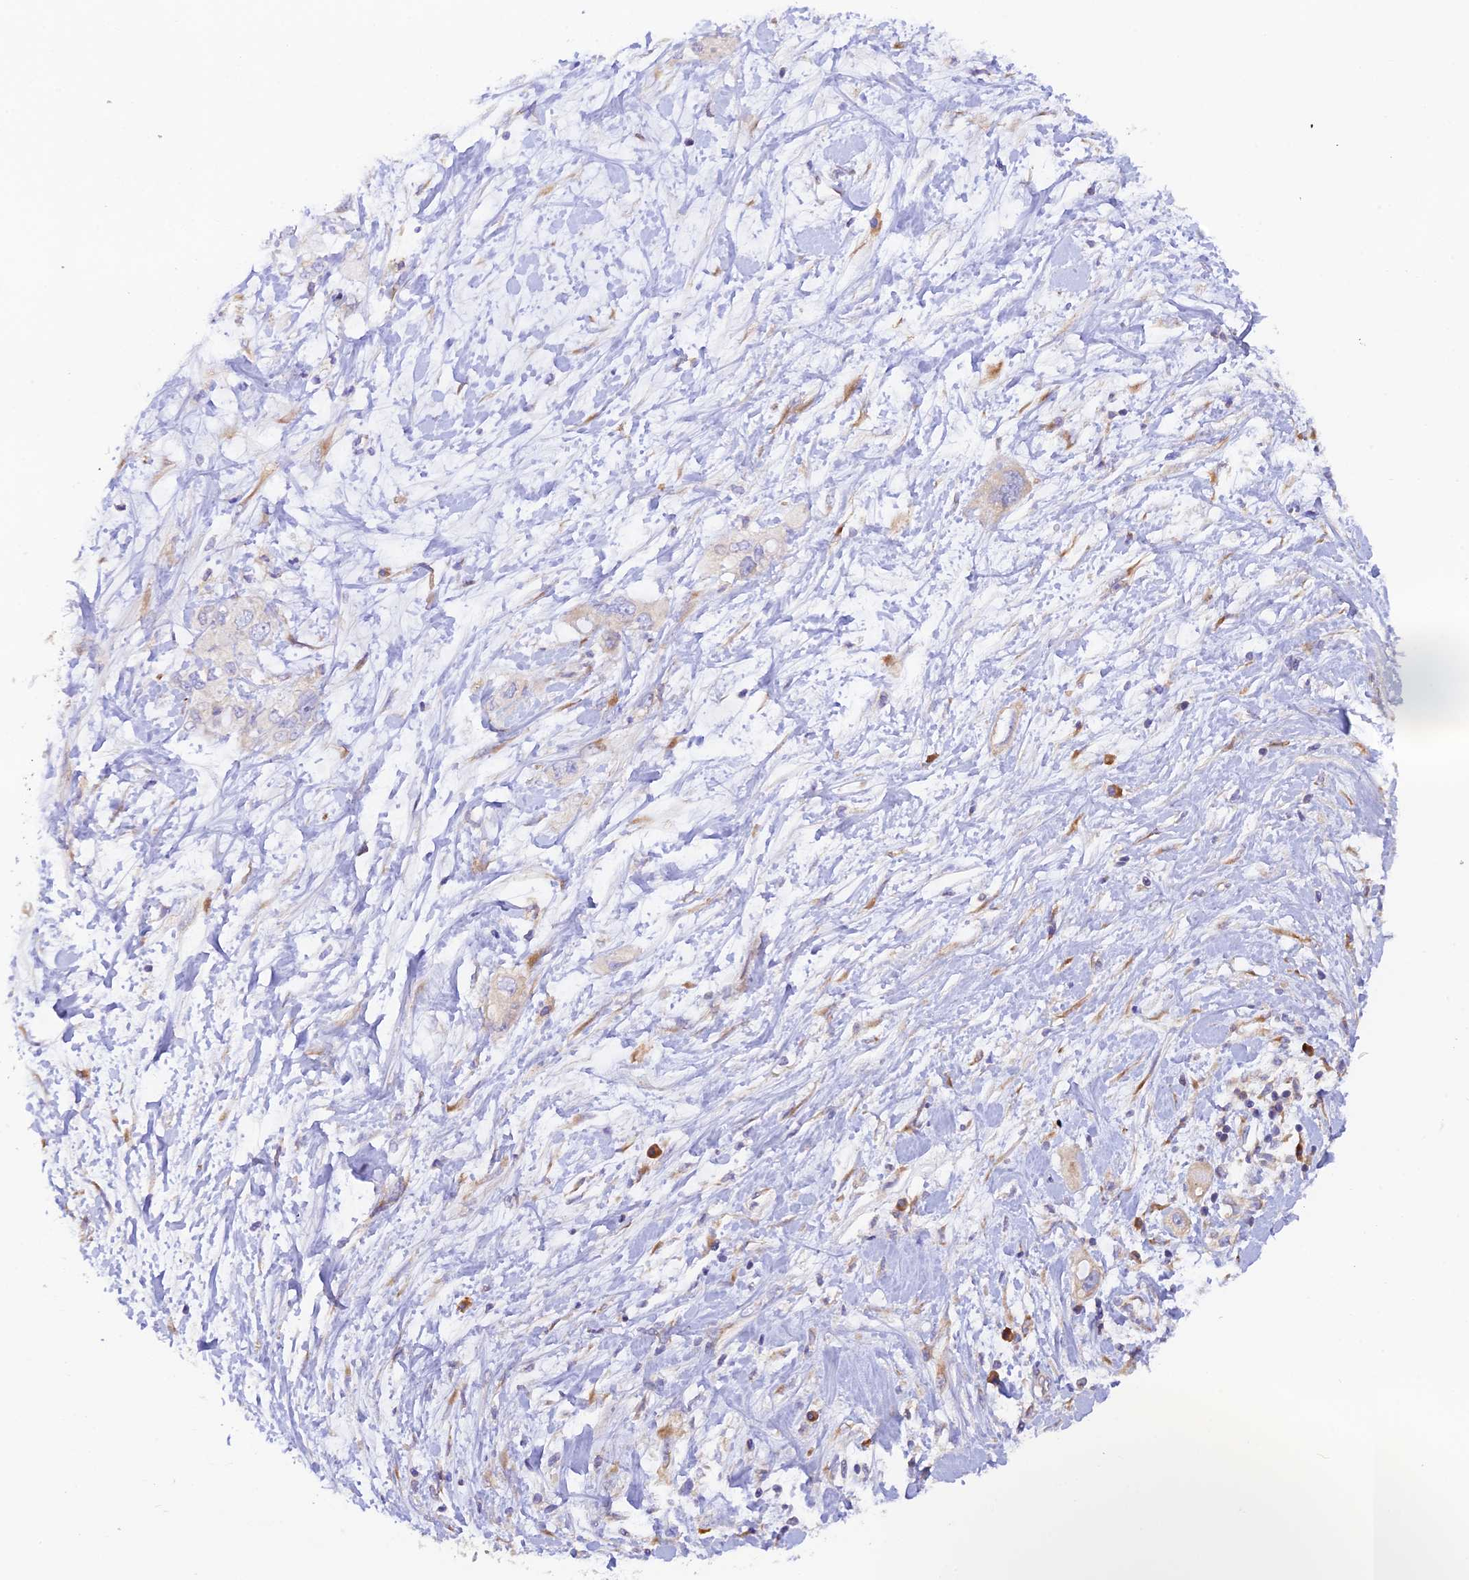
{"staining": {"intensity": "weak", "quantity": "<25%", "location": "cytoplasmic/membranous"}, "tissue": "pancreatic cancer", "cell_type": "Tumor cells", "image_type": "cancer", "snomed": [{"axis": "morphology", "description": "Inflammation, NOS"}, {"axis": "morphology", "description": "Adenocarcinoma, NOS"}, {"axis": "topography", "description": "Pancreas"}], "caption": "Tumor cells are negative for protein expression in human pancreatic adenocarcinoma. The staining is performed using DAB brown chromogen with nuclei counter-stained in using hematoxylin.", "gene": "RPL5", "patient": {"sex": "female", "age": 56}}